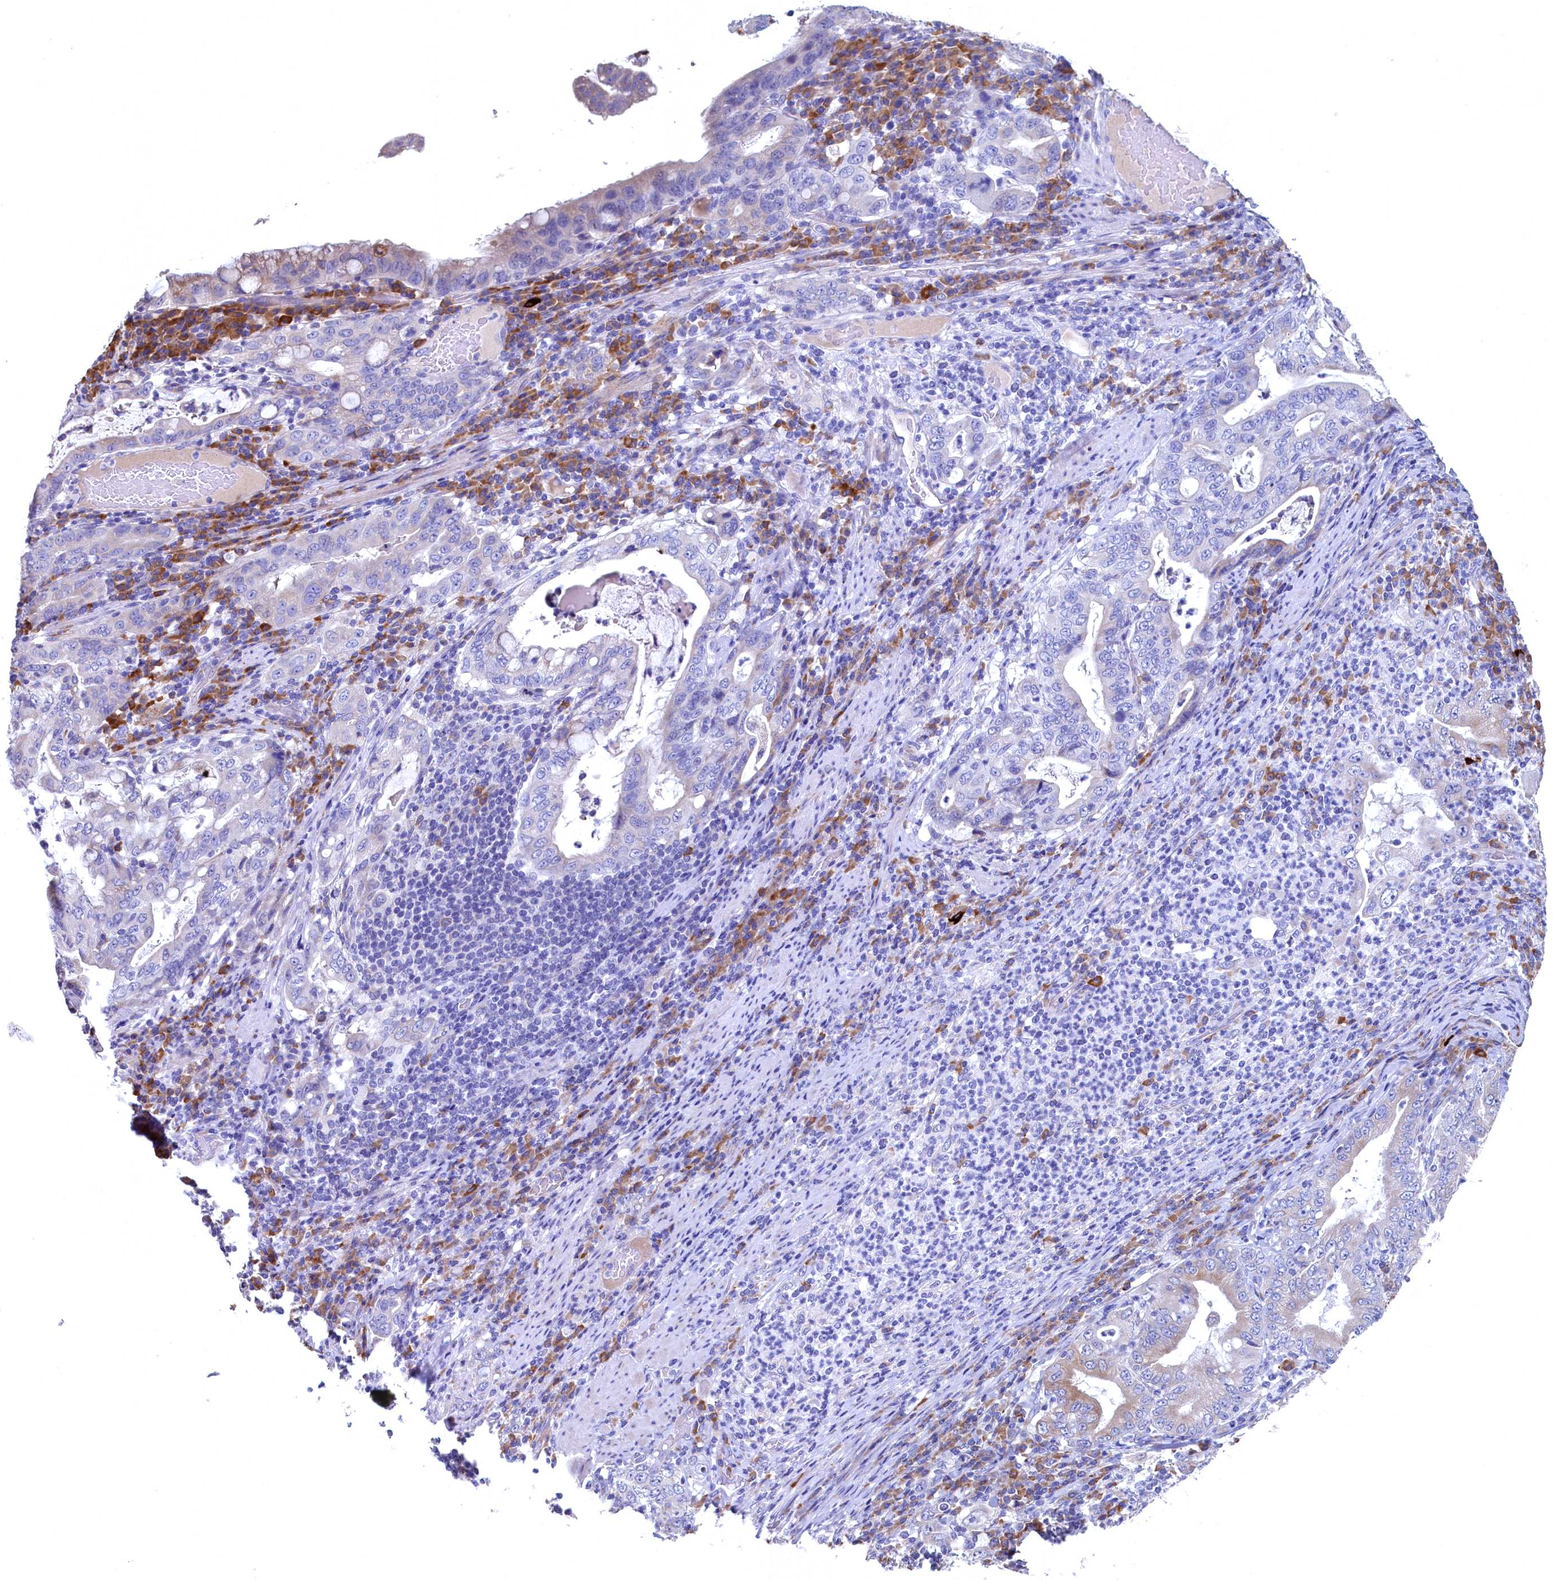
{"staining": {"intensity": "weak", "quantity": "<25%", "location": "cytoplasmic/membranous"}, "tissue": "stomach cancer", "cell_type": "Tumor cells", "image_type": "cancer", "snomed": [{"axis": "morphology", "description": "Normal tissue, NOS"}, {"axis": "morphology", "description": "Adenocarcinoma, NOS"}, {"axis": "topography", "description": "Esophagus"}, {"axis": "topography", "description": "Stomach, upper"}, {"axis": "topography", "description": "Peripheral nerve tissue"}], "caption": "There is no significant positivity in tumor cells of adenocarcinoma (stomach).", "gene": "CBLIF", "patient": {"sex": "male", "age": 62}}